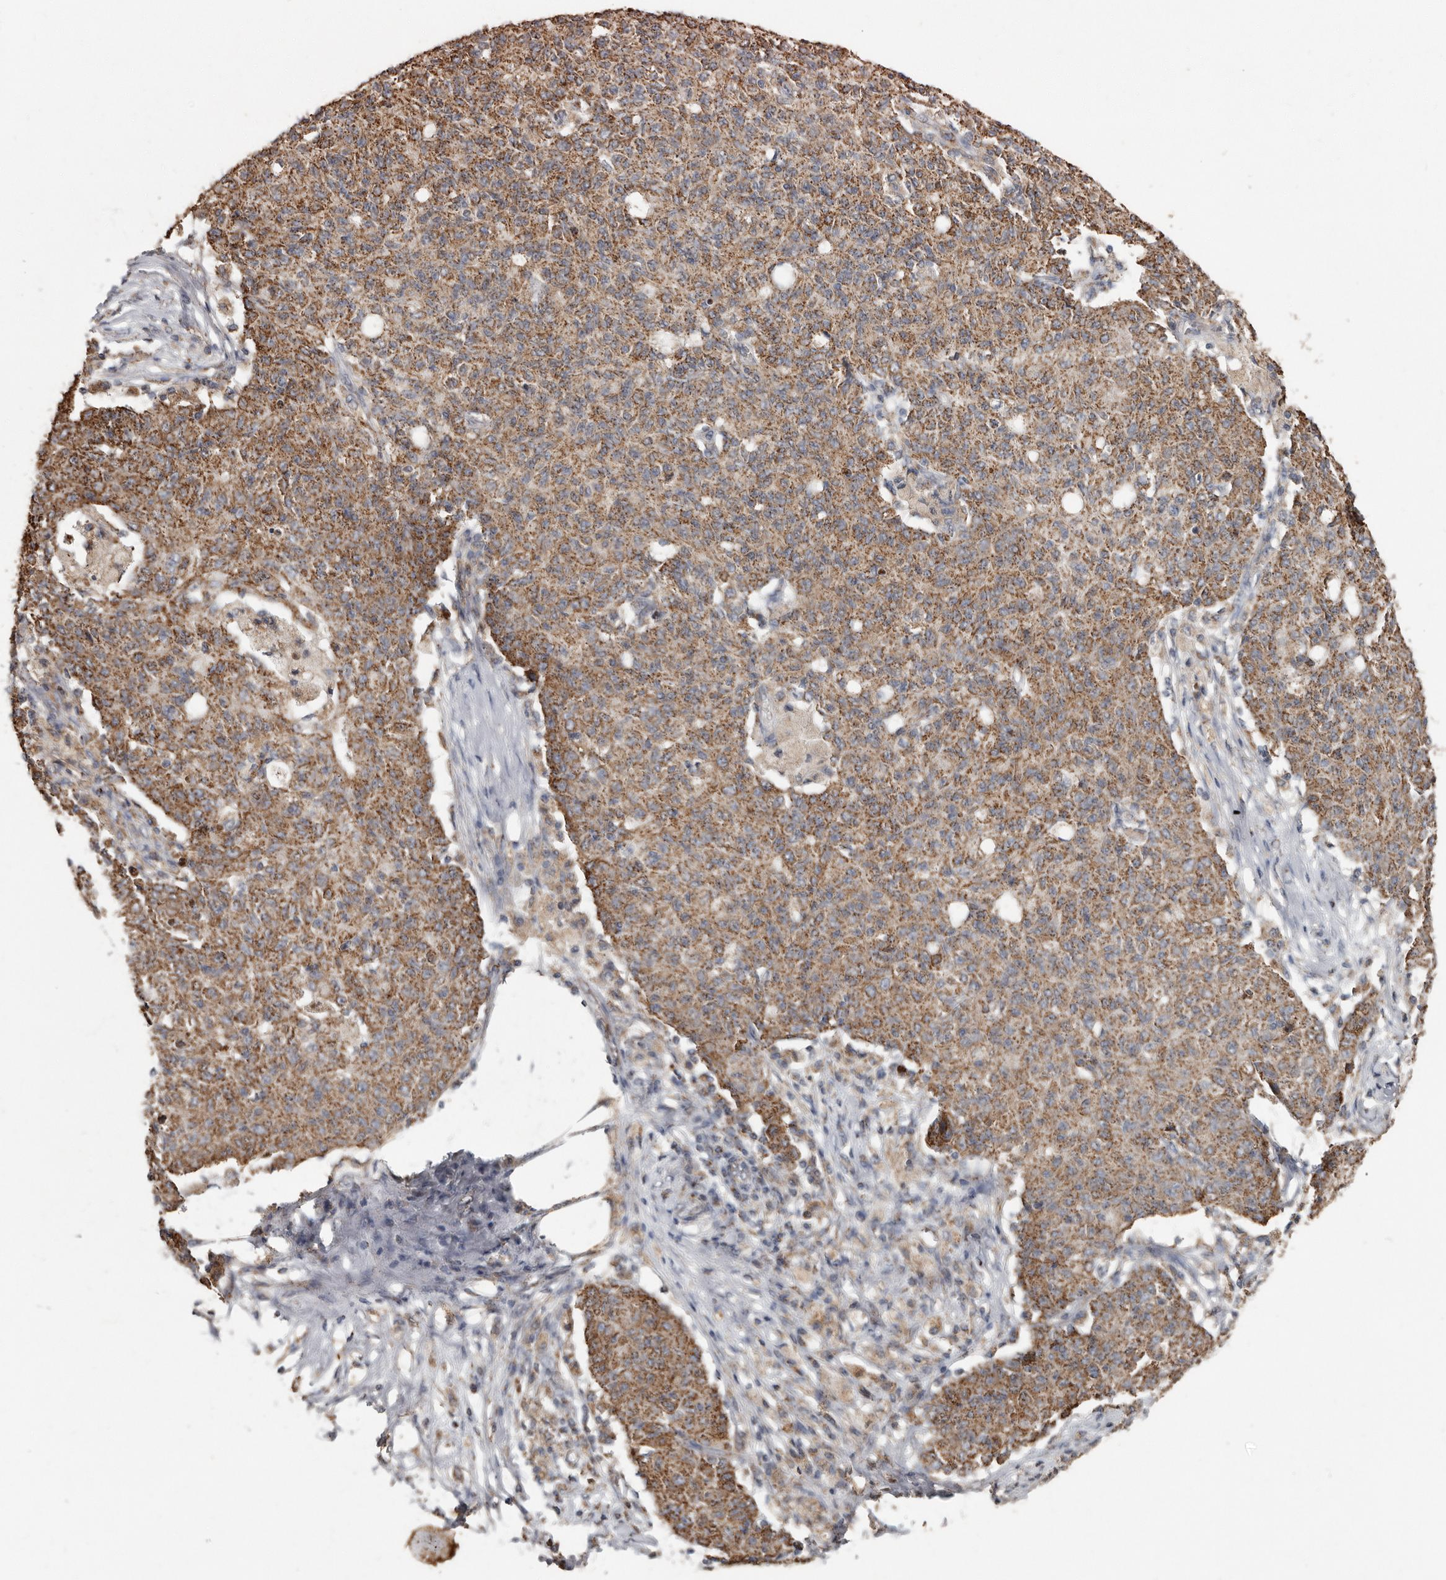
{"staining": {"intensity": "moderate", "quantity": ">75%", "location": "cytoplasmic/membranous"}, "tissue": "ovarian cancer", "cell_type": "Tumor cells", "image_type": "cancer", "snomed": [{"axis": "morphology", "description": "Carcinoma, endometroid"}, {"axis": "topography", "description": "Ovary"}], "caption": "A brown stain shows moderate cytoplasmic/membranous expression of a protein in human ovarian cancer (endometroid carcinoma) tumor cells.", "gene": "KIF26B", "patient": {"sex": "female", "age": 42}}